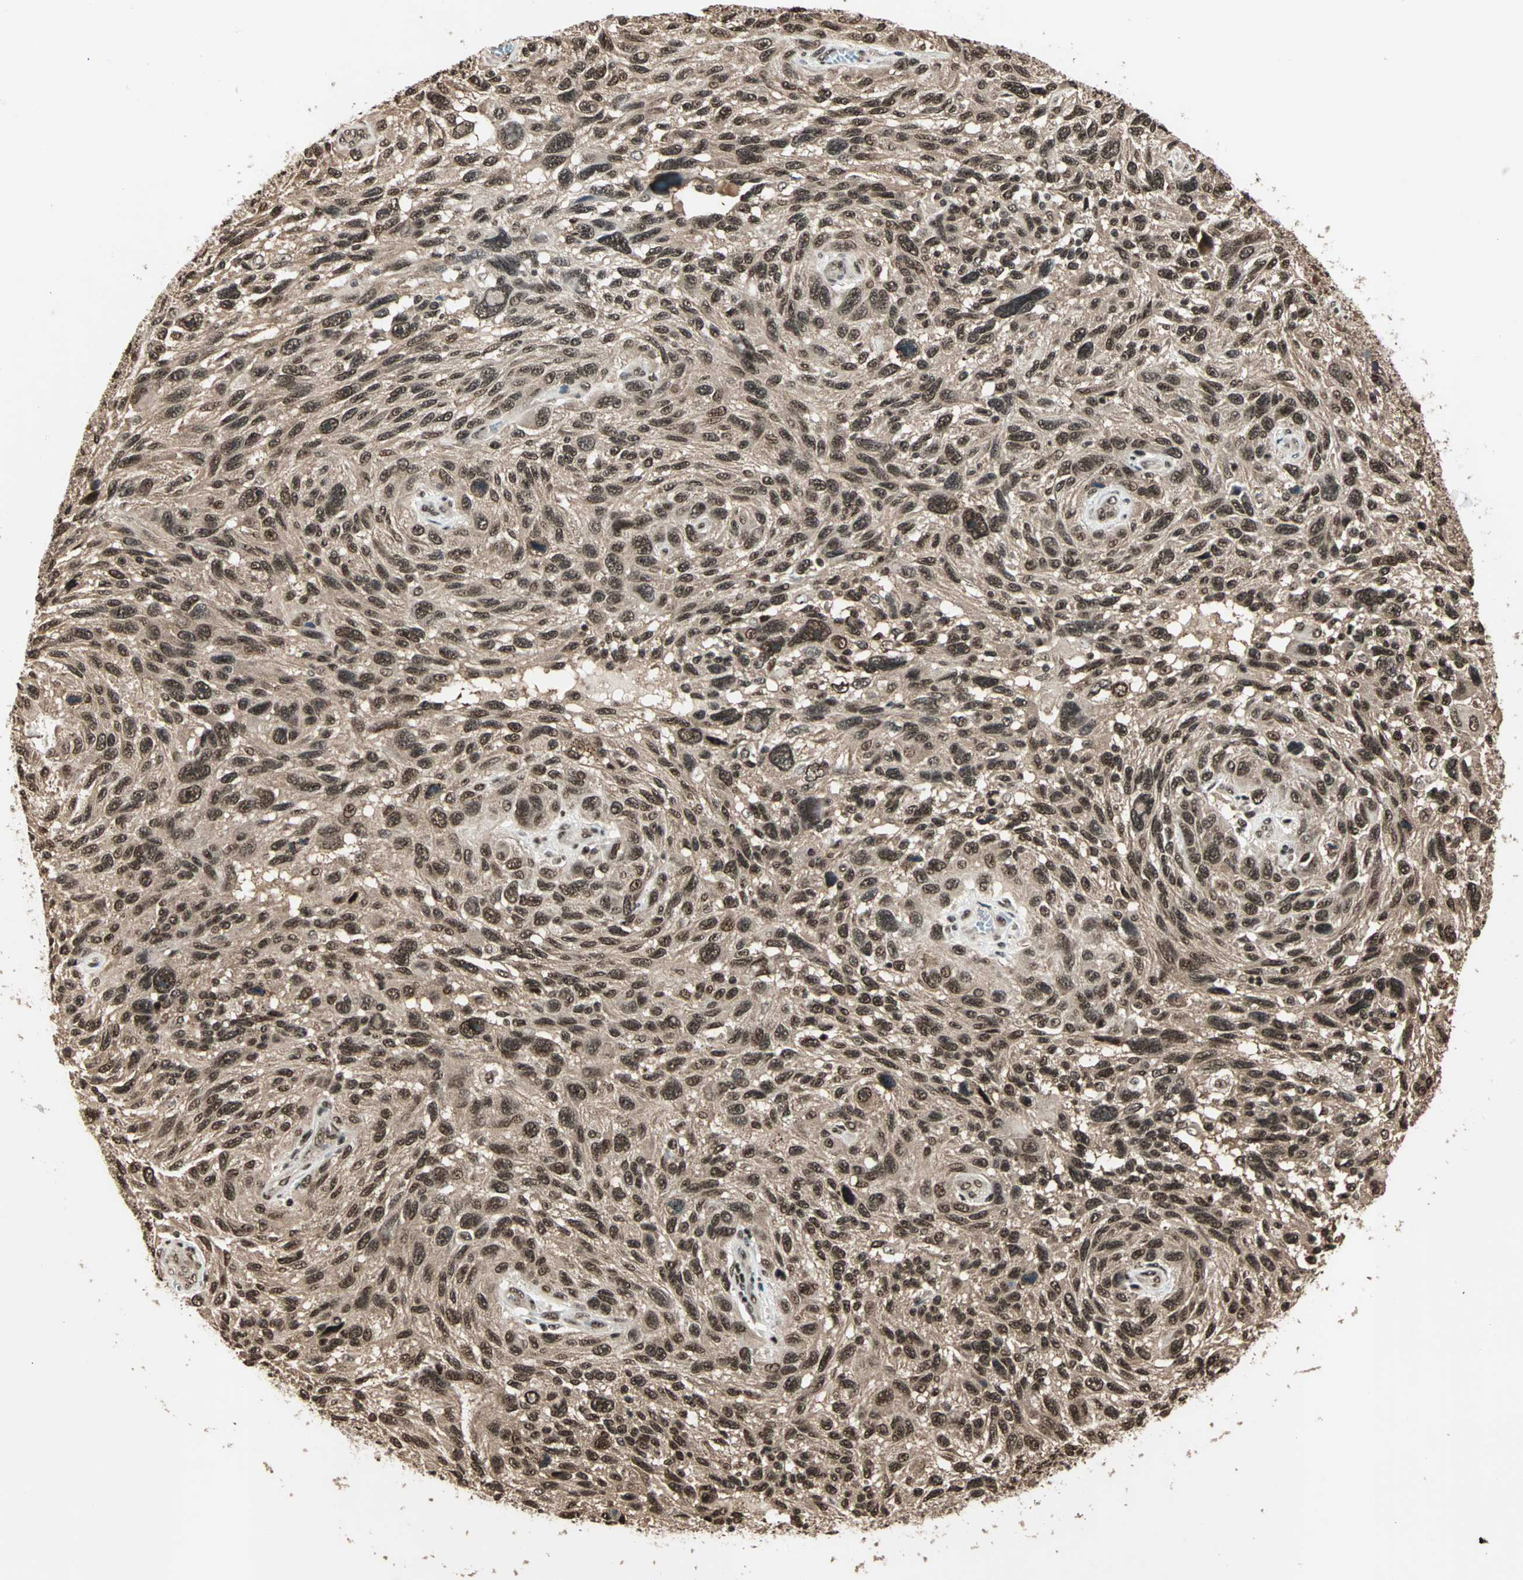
{"staining": {"intensity": "strong", "quantity": ">75%", "location": "cytoplasmic/membranous,nuclear"}, "tissue": "melanoma", "cell_type": "Tumor cells", "image_type": "cancer", "snomed": [{"axis": "morphology", "description": "Malignant melanoma, NOS"}, {"axis": "topography", "description": "Skin"}], "caption": "This photomicrograph exhibits immunohistochemistry staining of malignant melanoma, with high strong cytoplasmic/membranous and nuclear expression in about >75% of tumor cells.", "gene": "ZNF44", "patient": {"sex": "male", "age": 53}}